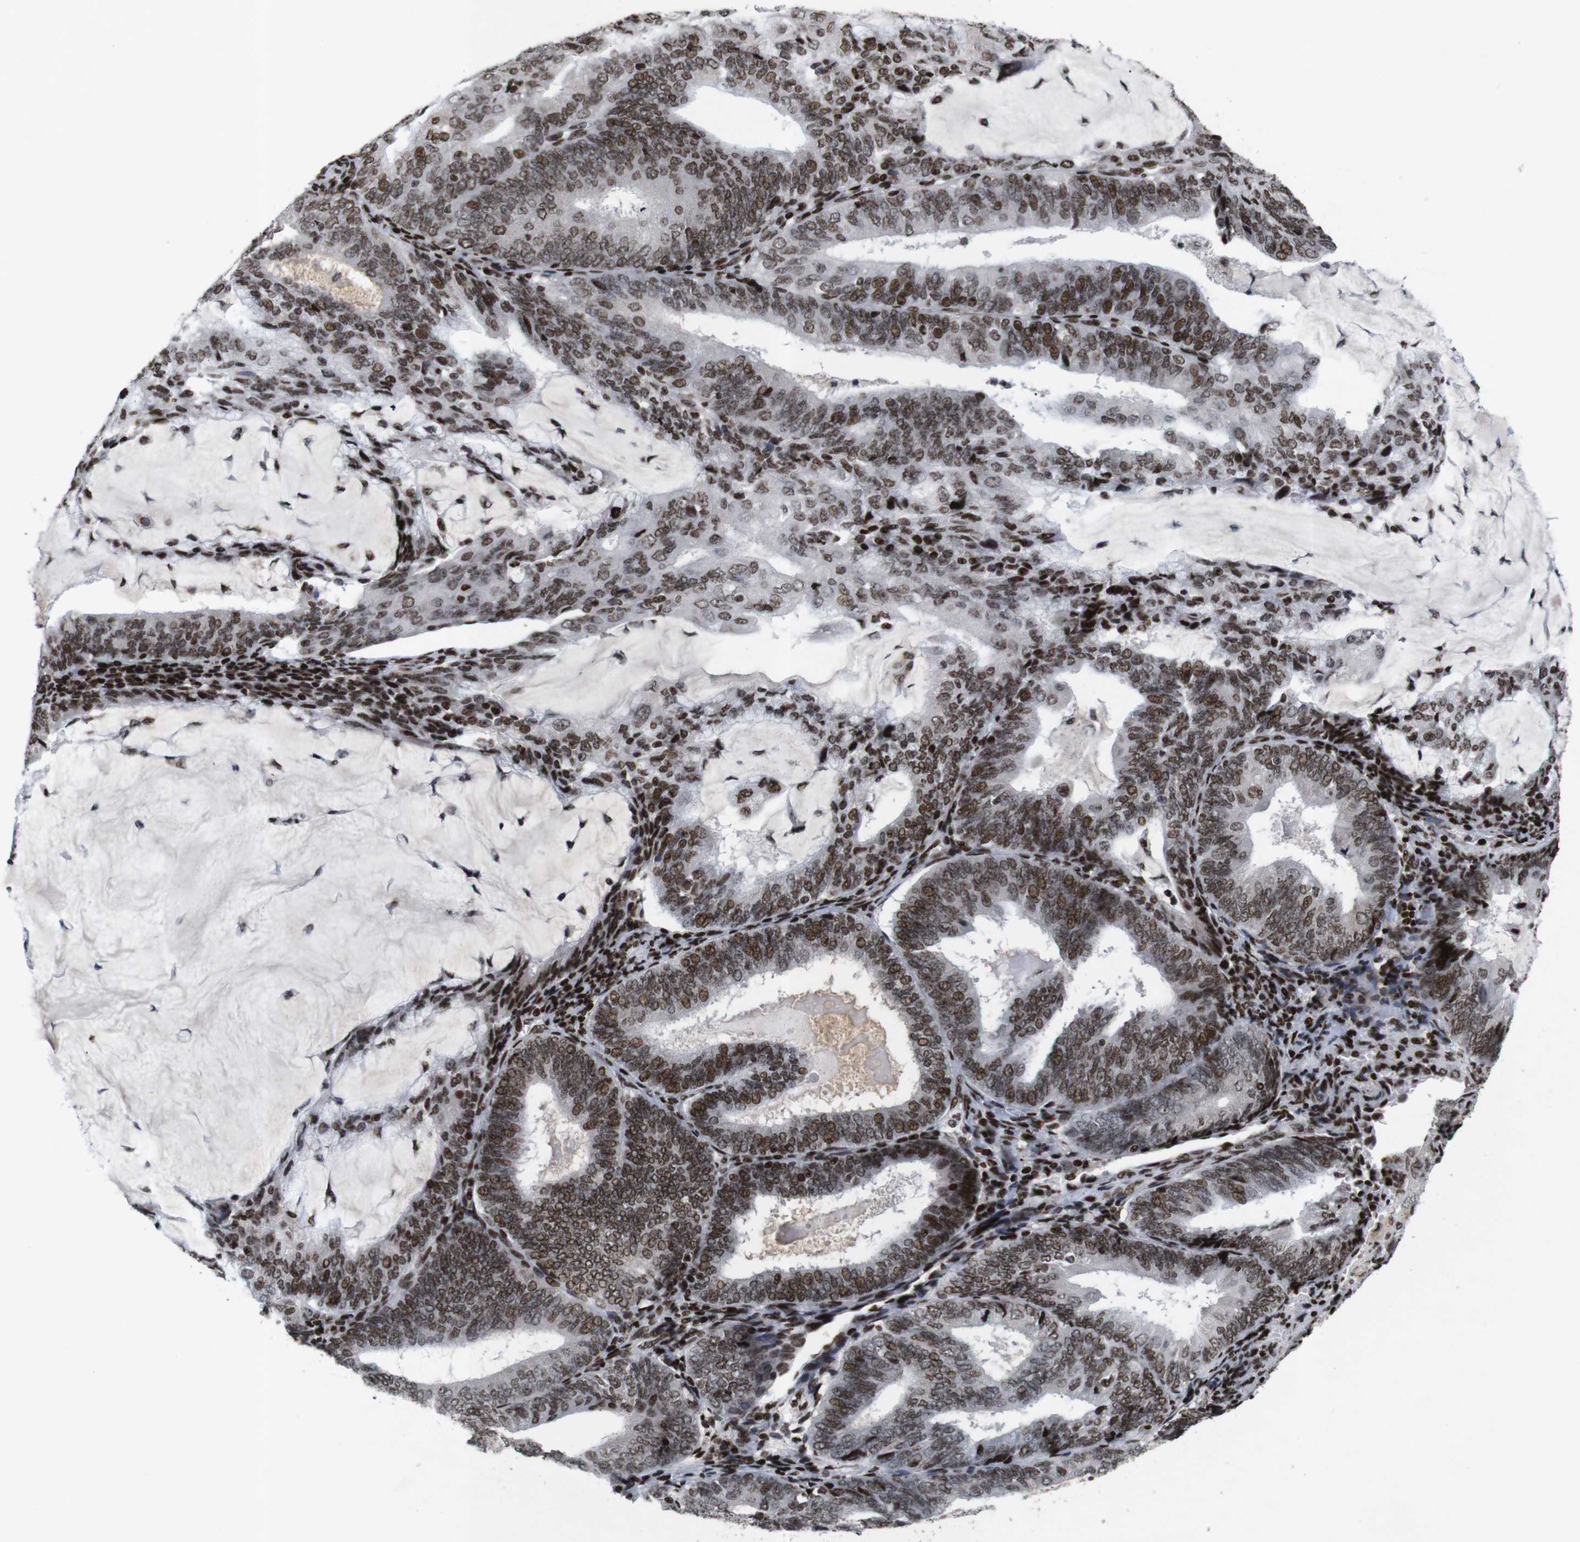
{"staining": {"intensity": "strong", "quantity": ">75%", "location": "nuclear"}, "tissue": "endometrial cancer", "cell_type": "Tumor cells", "image_type": "cancer", "snomed": [{"axis": "morphology", "description": "Adenocarcinoma, NOS"}, {"axis": "topography", "description": "Endometrium"}], "caption": "Brown immunohistochemical staining in human endometrial adenocarcinoma demonstrates strong nuclear staining in about >75% of tumor cells.", "gene": "MAGEH1", "patient": {"sex": "female", "age": 81}}